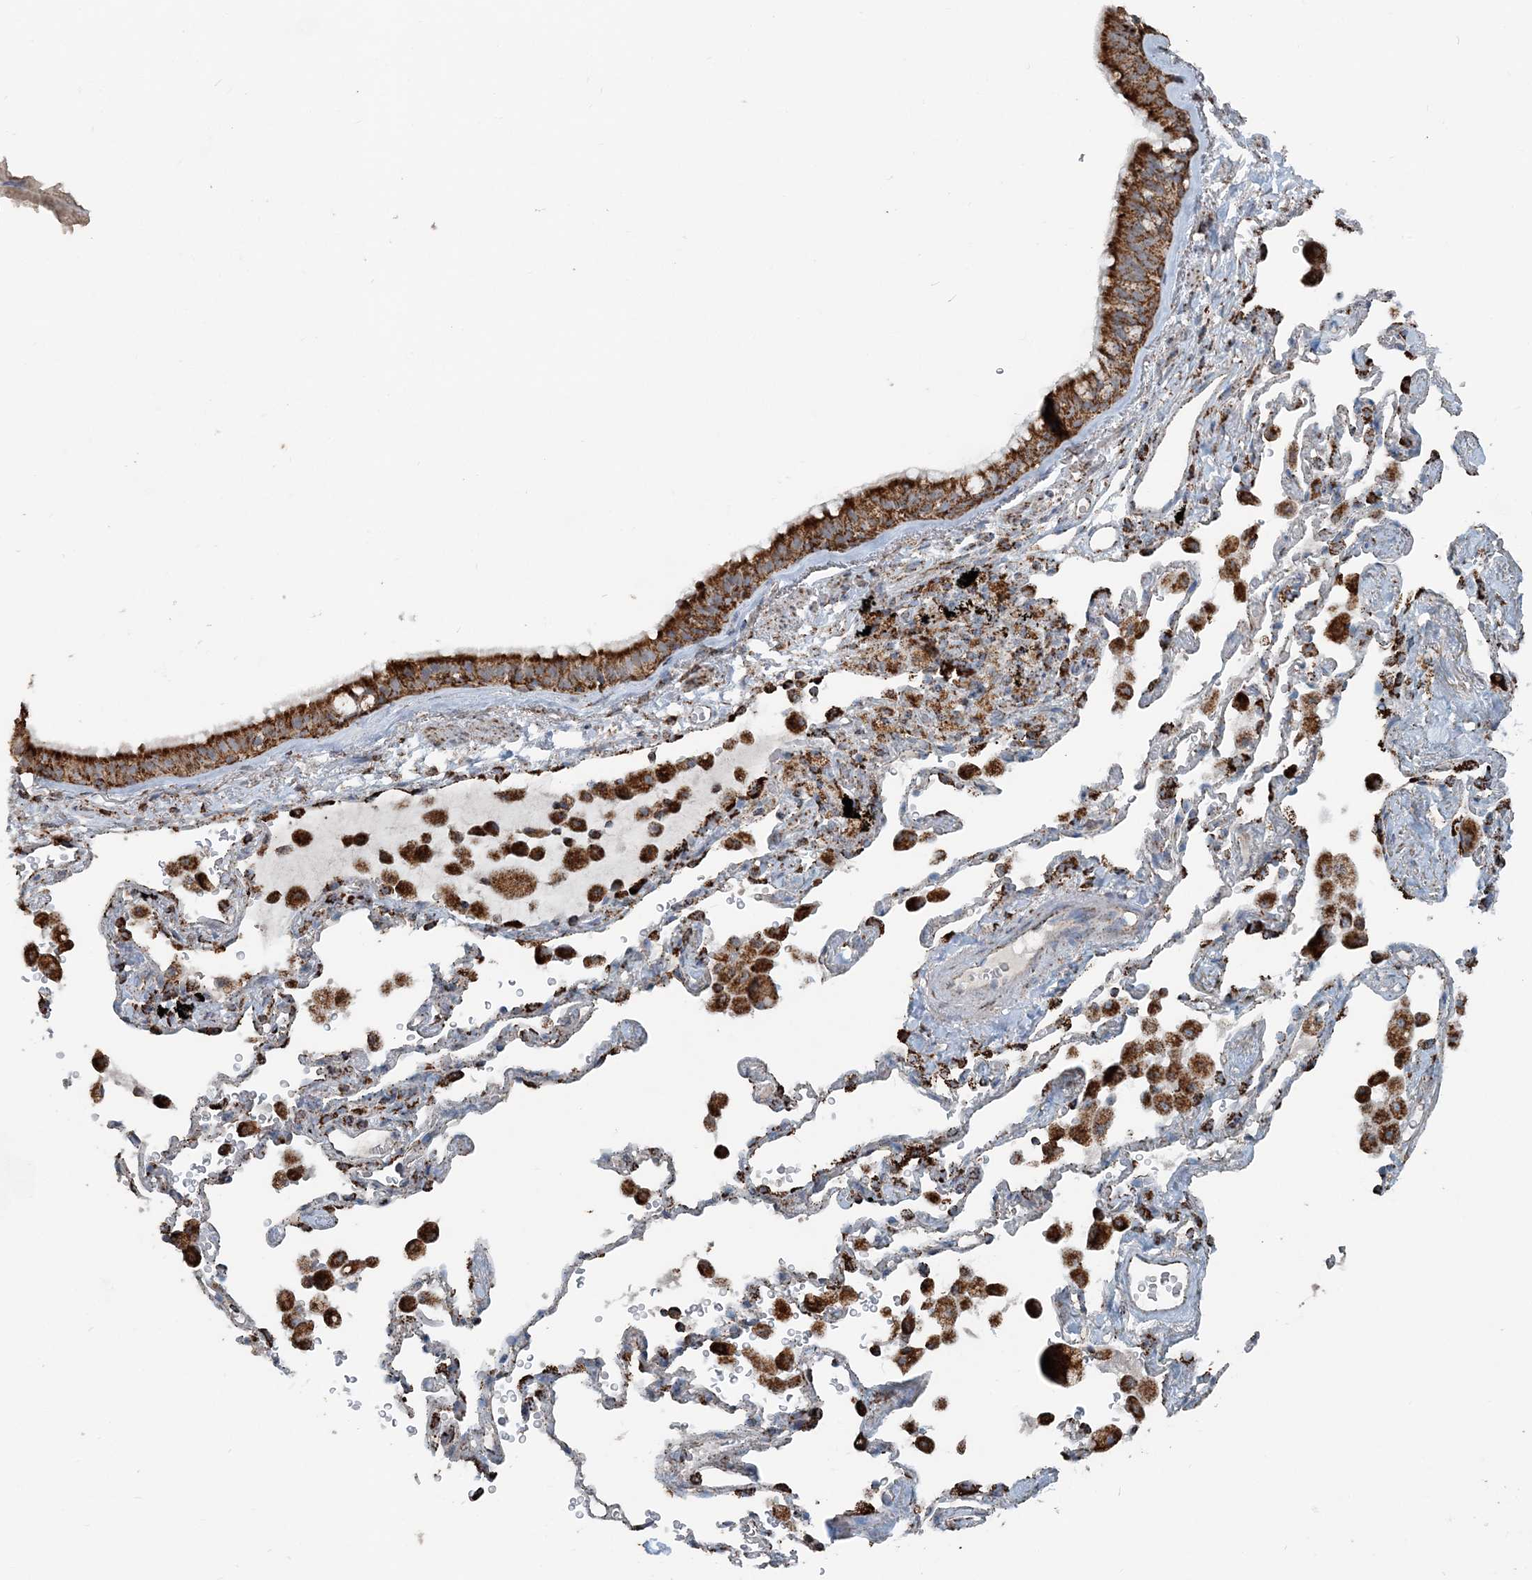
{"staining": {"intensity": "strong", "quantity": ">75%", "location": "cytoplasmic/membranous"}, "tissue": "bronchus", "cell_type": "Respiratory epithelial cells", "image_type": "normal", "snomed": [{"axis": "morphology", "description": "Normal tissue, NOS"}, {"axis": "morphology", "description": "Adenocarcinoma, NOS"}, {"axis": "topography", "description": "Bronchus"}, {"axis": "topography", "description": "Lung"}], "caption": "Protein analysis of normal bronchus demonstrates strong cytoplasmic/membranous positivity in approximately >75% of respiratory epithelial cells. (DAB IHC, brown staining for protein, blue staining for nuclei).", "gene": "SUCLG1", "patient": {"sex": "male", "age": 54}}